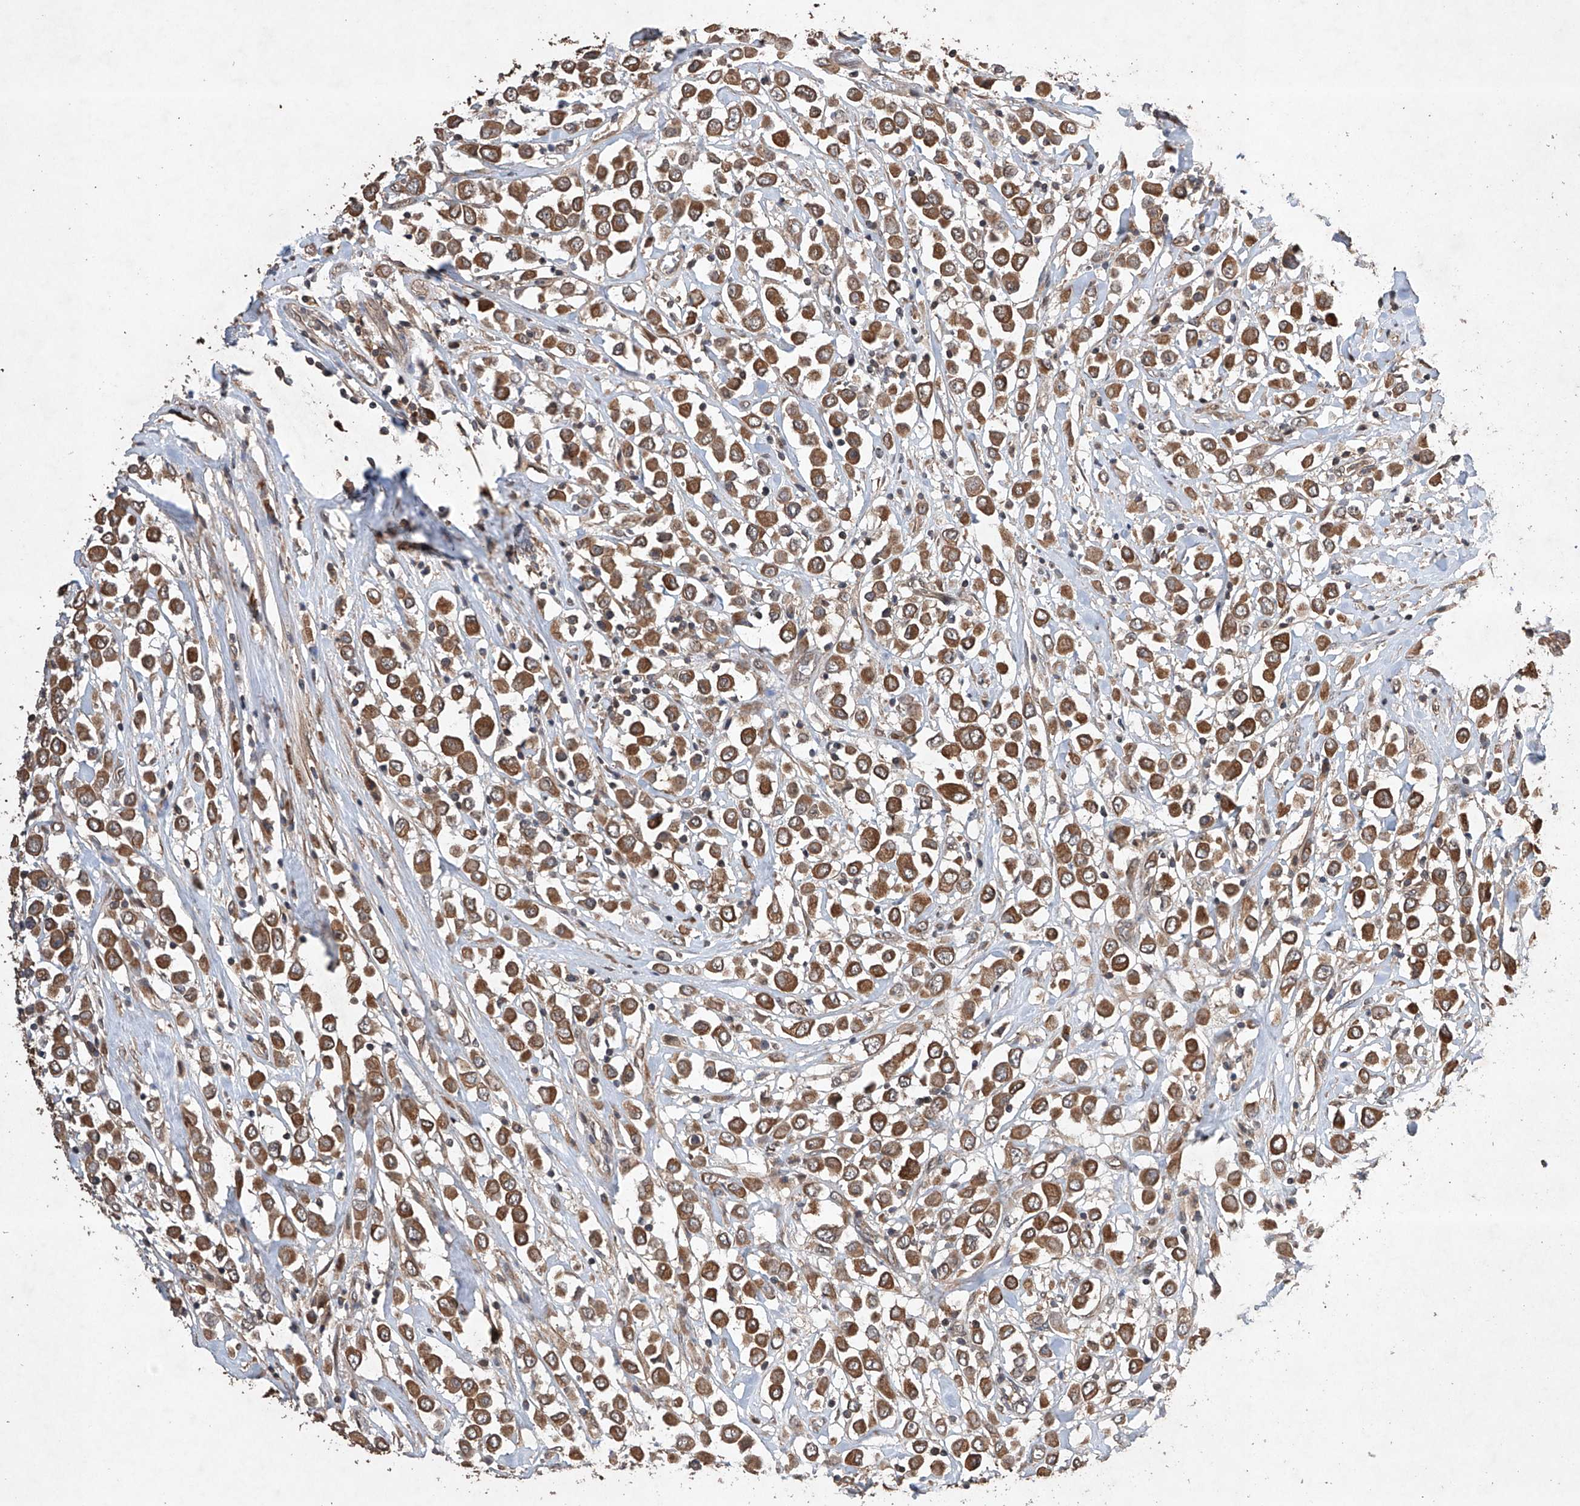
{"staining": {"intensity": "moderate", "quantity": ">75%", "location": "cytoplasmic/membranous"}, "tissue": "breast cancer", "cell_type": "Tumor cells", "image_type": "cancer", "snomed": [{"axis": "morphology", "description": "Duct carcinoma"}, {"axis": "topography", "description": "Breast"}], "caption": "Invasive ductal carcinoma (breast) tissue reveals moderate cytoplasmic/membranous expression in about >75% of tumor cells, visualized by immunohistochemistry.", "gene": "LURAP1", "patient": {"sex": "female", "age": 61}}